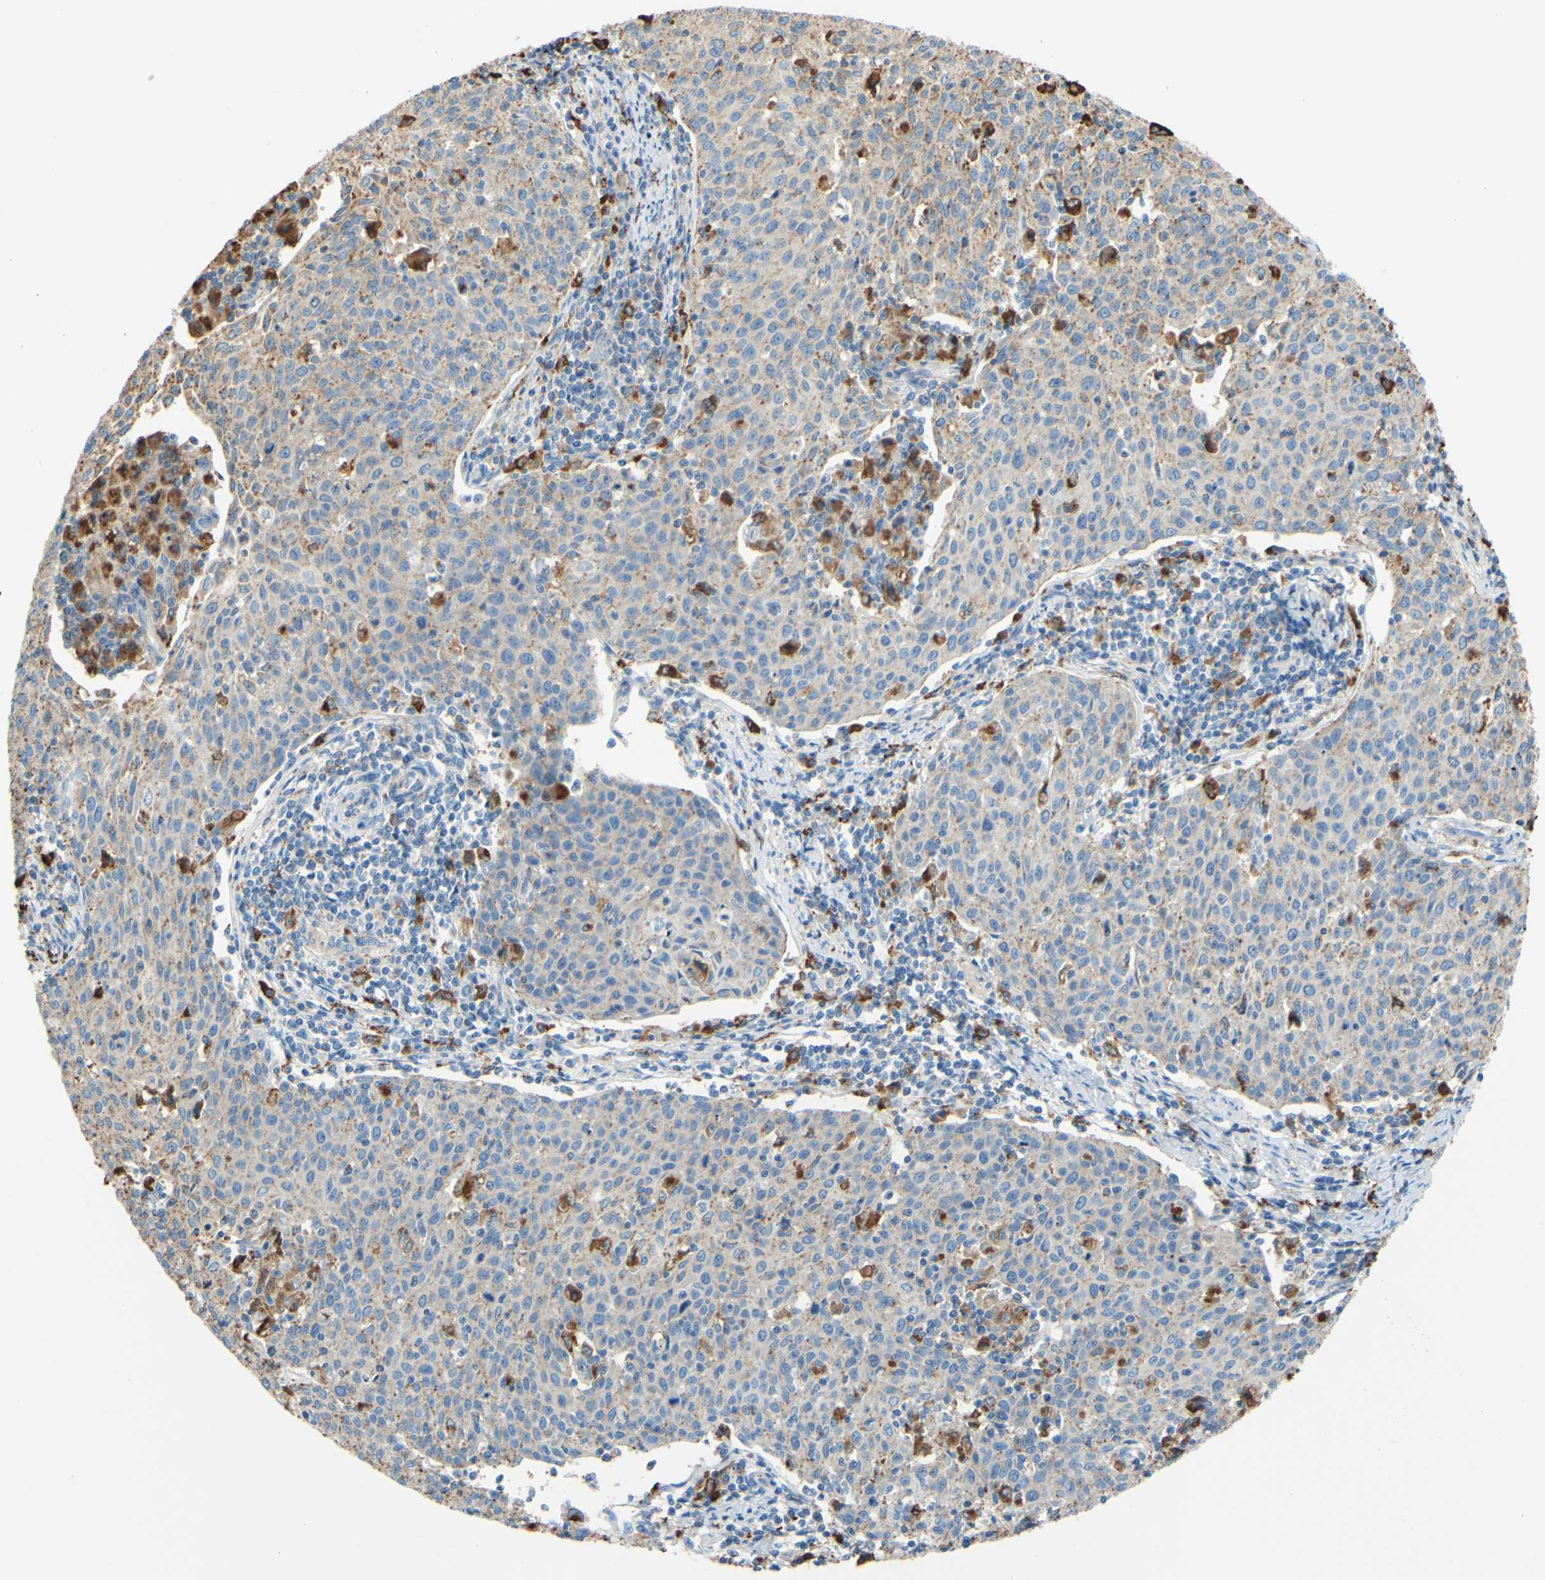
{"staining": {"intensity": "weak", "quantity": ">75%", "location": "cytoplasmic/membranous"}, "tissue": "cervical cancer", "cell_type": "Tumor cells", "image_type": "cancer", "snomed": [{"axis": "morphology", "description": "Squamous cell carcinoma, NOS"}, {"axis": "topography", "description": "Cervix"}], "caption": "Immunohistochemistry (DAB) staining of cervical cancer shows weak cytoplasmic/membranous protein expression in about >75% of tumor cells.", "gene": "CTSD", "patient": {"sex": "female", "age": 38}}